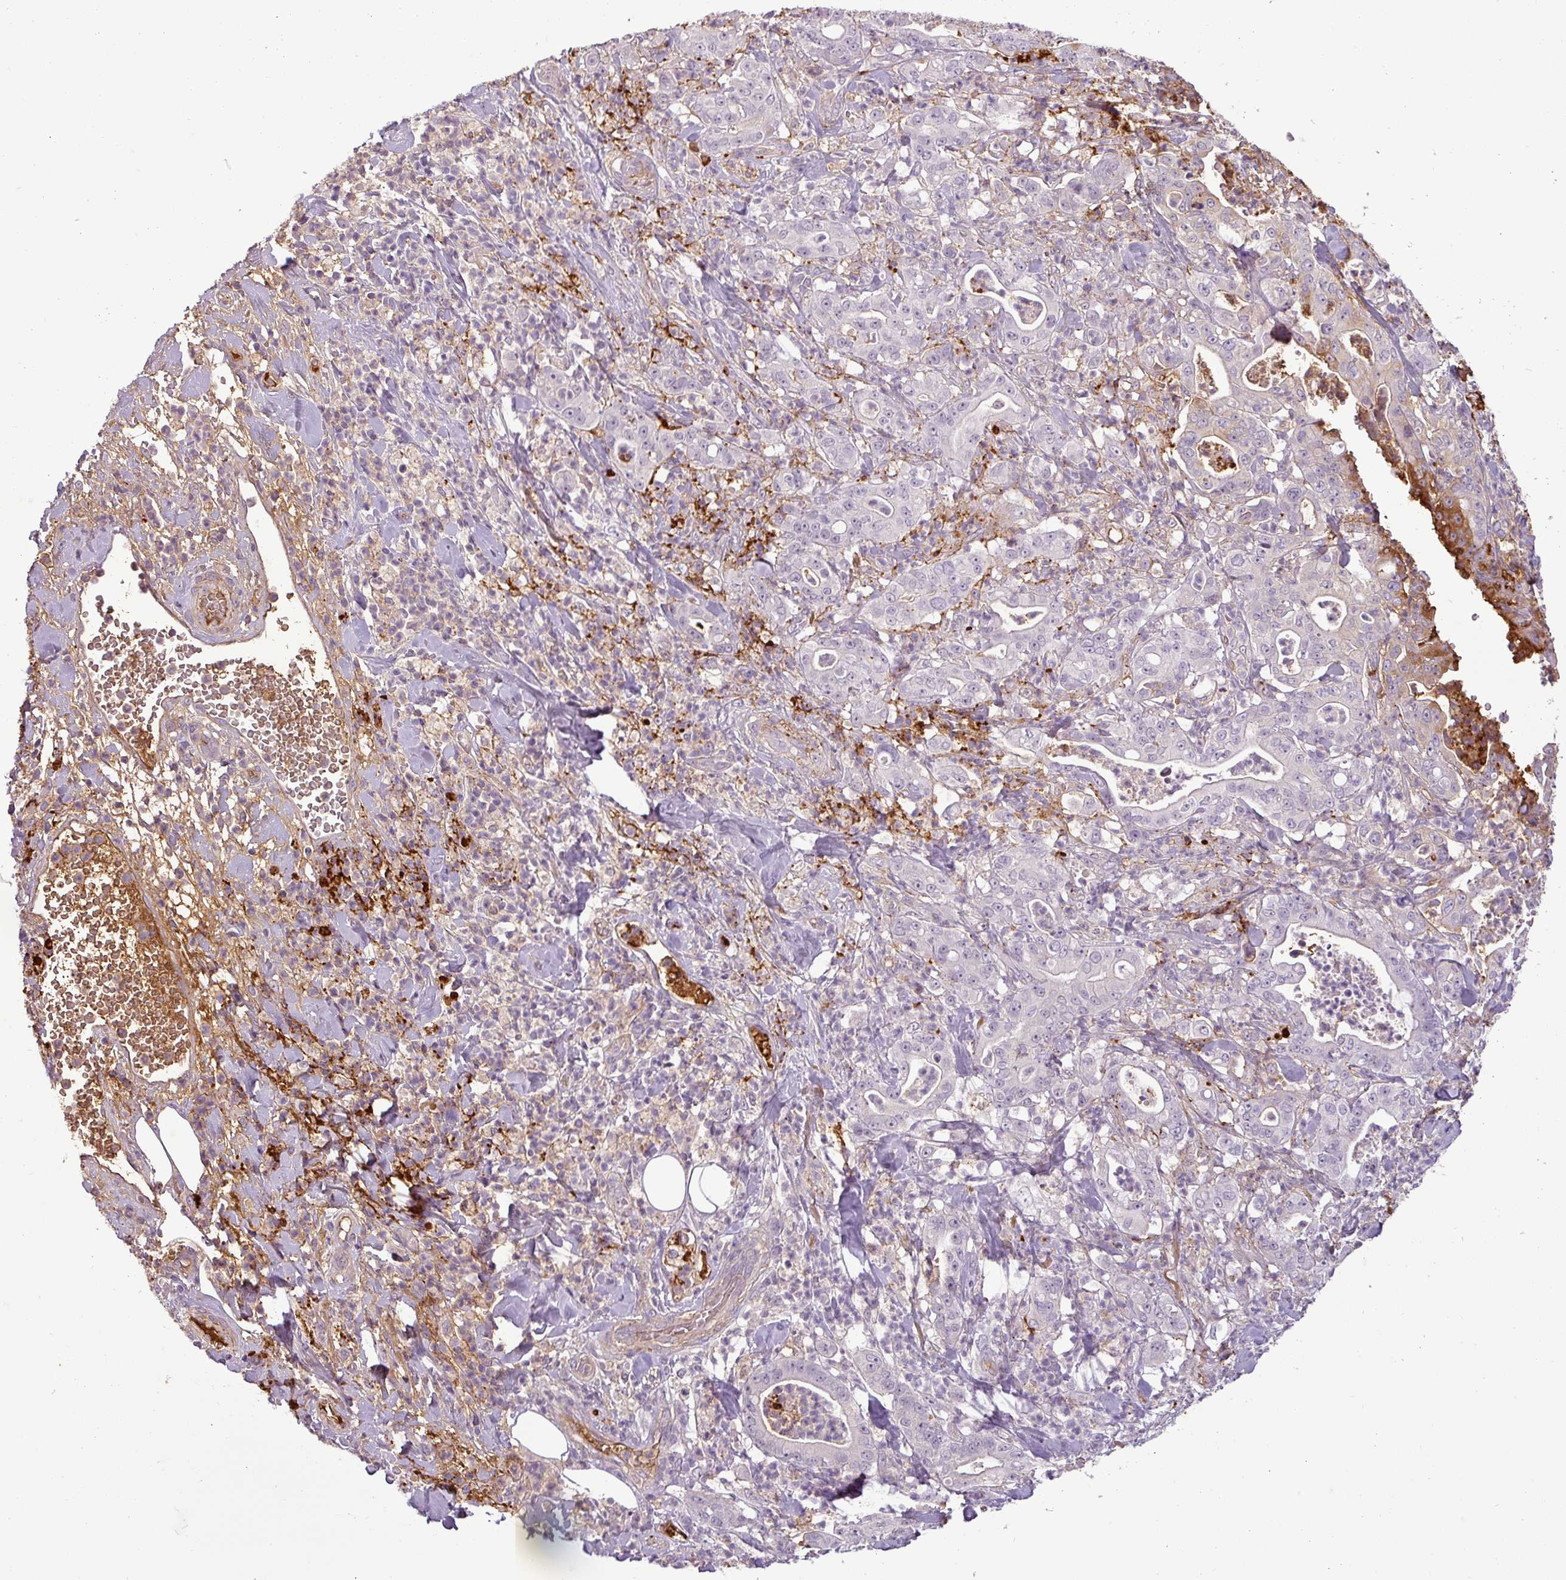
{"staining": {"intensity": "negative", "quantity": "none", "location": "none"}, "tissue": "pancreatic cancer", "cell_type": "Tumor cells", "image_type": "cancer", "snomed": [{"axis": "morphology", "description": "Adenocarcinoma, NOS"}, {"axis": "topography", "description": "Pancreas"}], "caption": "This is an immunohistochemistry (IHC) photomicrograph of human pancreatic cancer. There is no positivity in tumor cells.", "gene": "APOC1", "patient": {"sex": "male", "age": 71}}